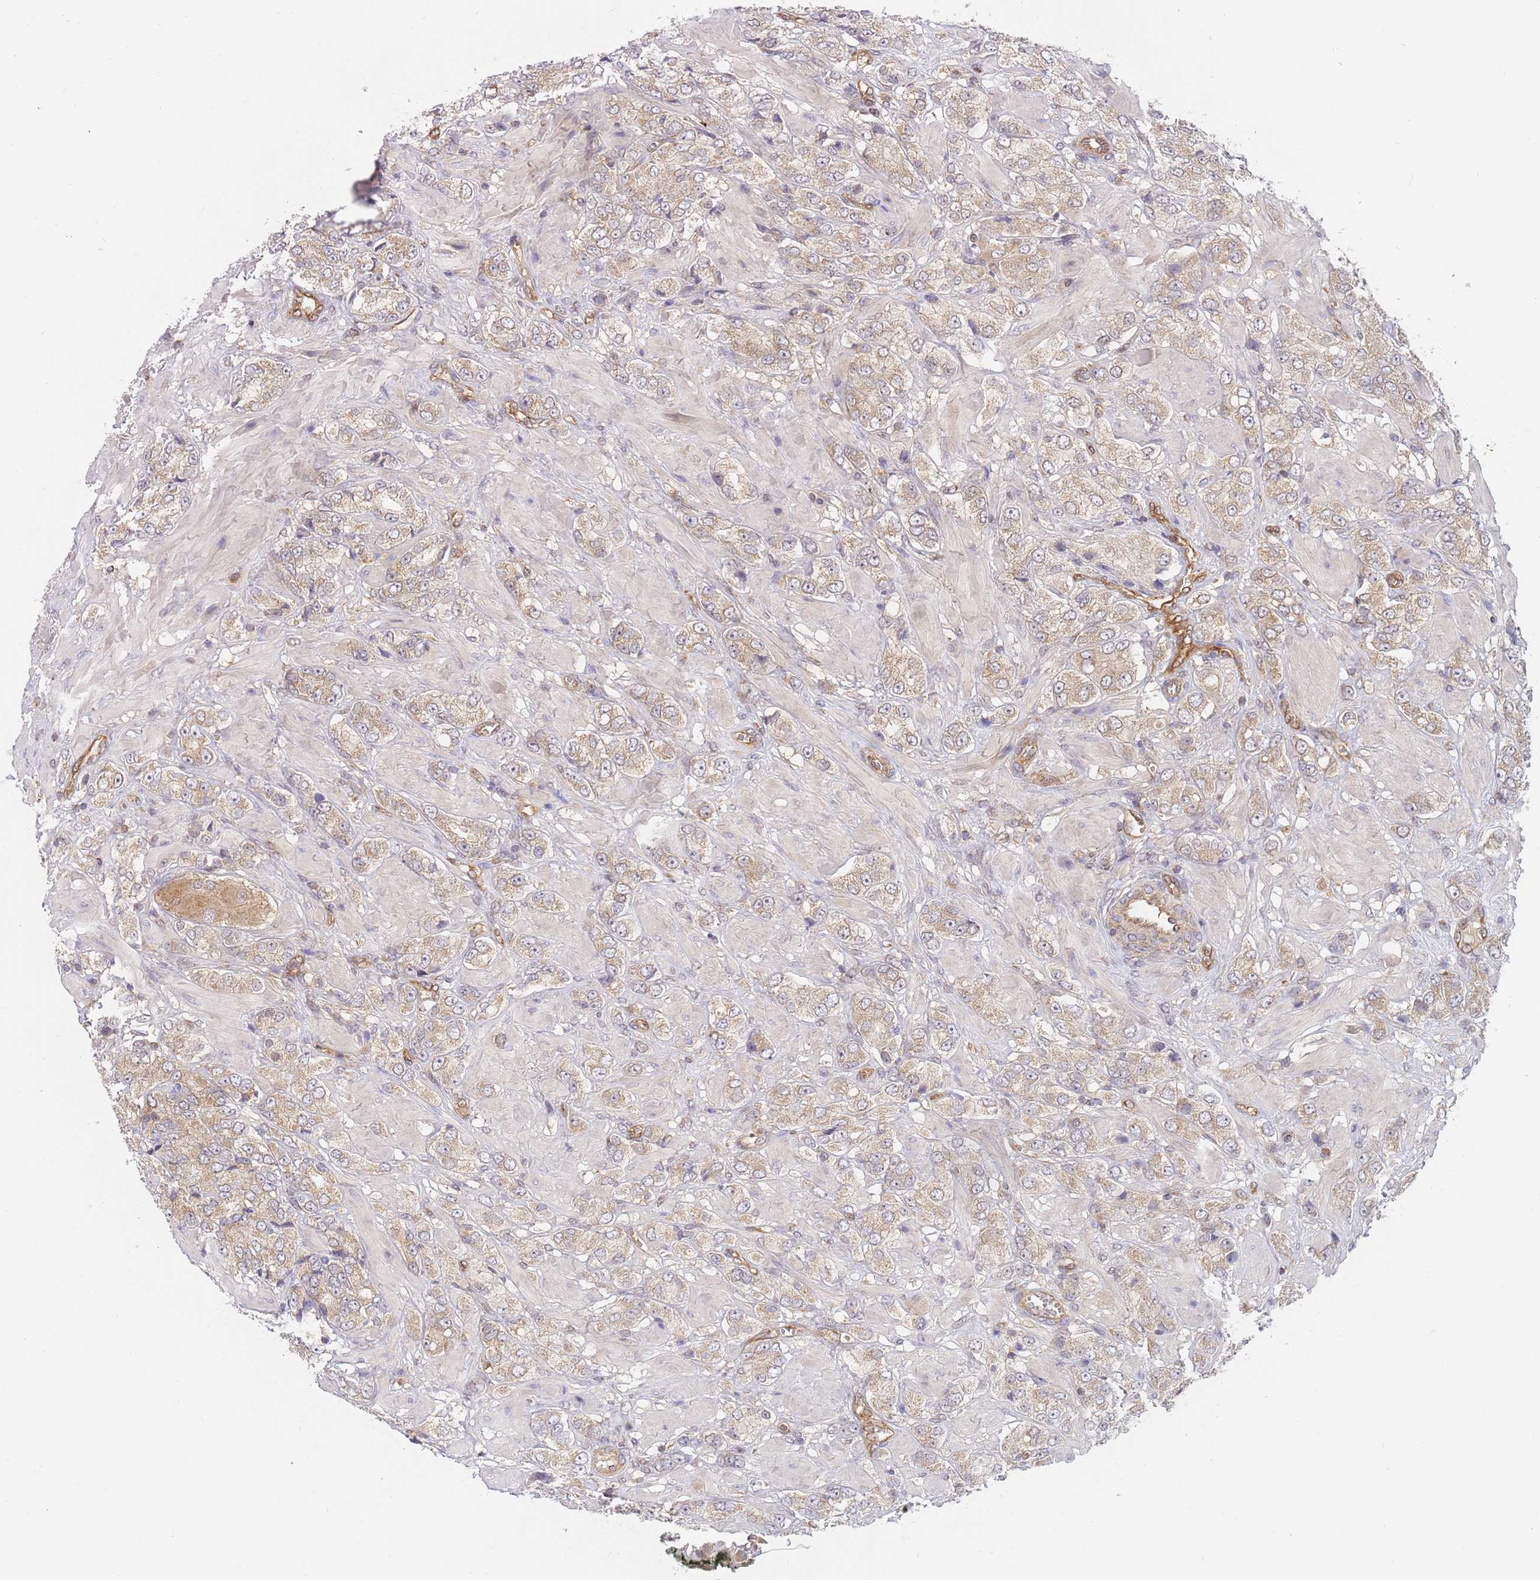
{"staining": {"intensity": "weak", "quantity": "25%-75%", "location": "cytoplasmic/membranous"}, "tissue": "prostate cancer", "cell_type": "Tumor cells", "image_type": "cancer", "snomed": [{"axis": "morphology", "description": "Adenocarcinoma, High grade"}, {"axis": "topography", "description": "Prostate and seminal vesicle, NOS"}], "caption": "Prostate cancer (high-grade adenocarcinoma) was stained to show a protein in brown. There is low levels of weak cytoplasmic/membranous expression in about 25%-75% of tumor cells. The protein is stained brown, and the nuclei are stained in blue (DAB (3,3'-diaminobenzidine) IHC with brightfield microscopy, high magnification).", "gene": "GUK1", "patient": {"sex": "male", "age": 64}}